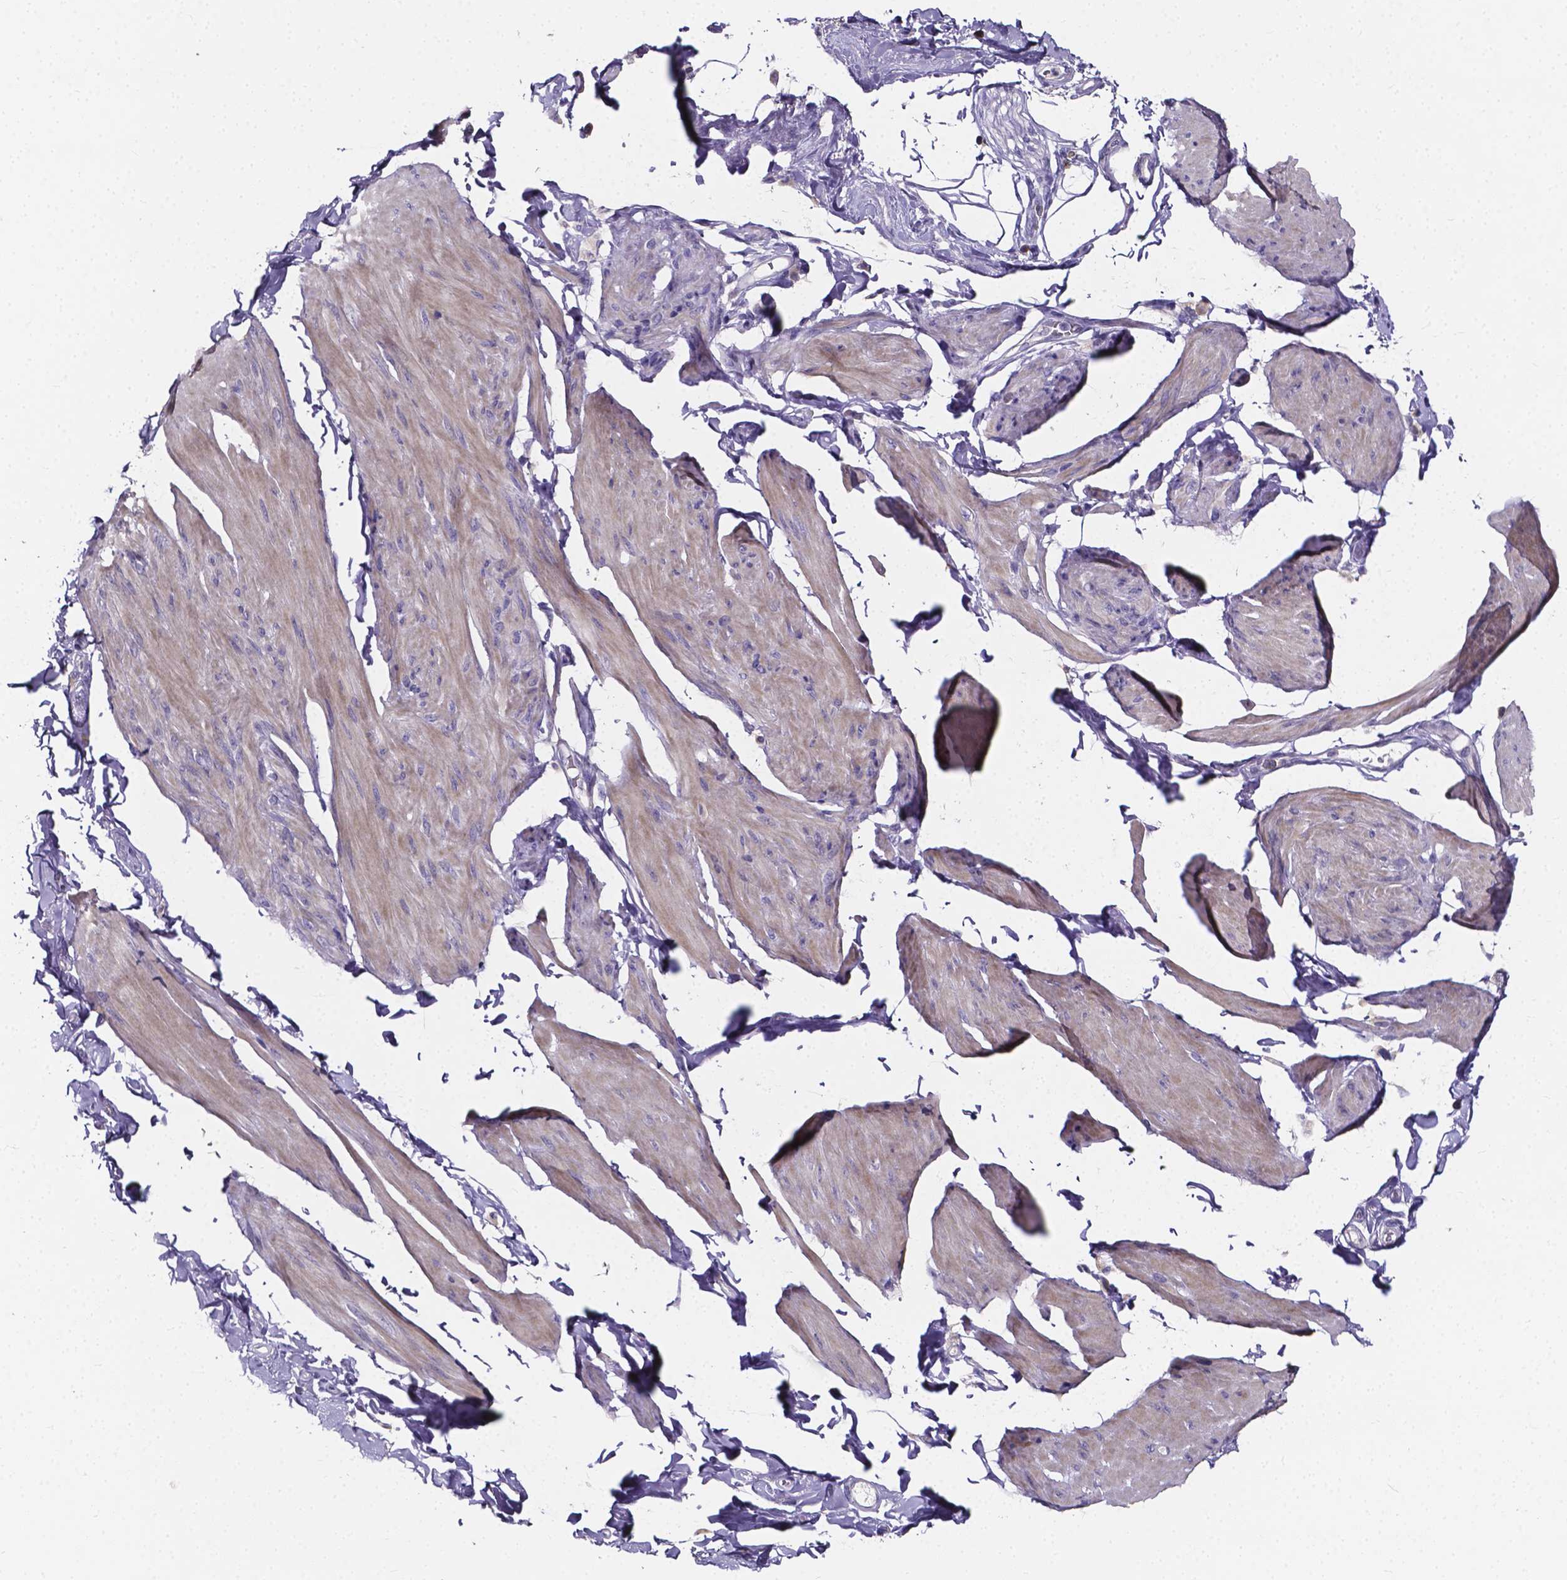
{"staining": {"intensity": "weak", "quantity": "<25%", "location": "cytoplasmic/membranous"}, "tissue": "smooth muscle", "cell_type": "Smooth muscle cells", "image_type": "normal", "snomed": [{"axis": "morphology", "description": "Normal tissue, NOS"}, {"axis": "topography", "description": "Adipose tissue"}, {"axis": "topography", "description": "Smooth muscle"}, {"axis": "topography", "description": "Peripheral nerve tissue"}], "caption": "There is no significant staining in smooth muscle cells of smooth muscle. Brightfield microscopy of immunohistochemistry (IHC) stained with DAB (brown) and hematoxylin (blue), captured at high magnification.", "gene": "THEMIS", "patient": {"sex": "male", "age": 83}}